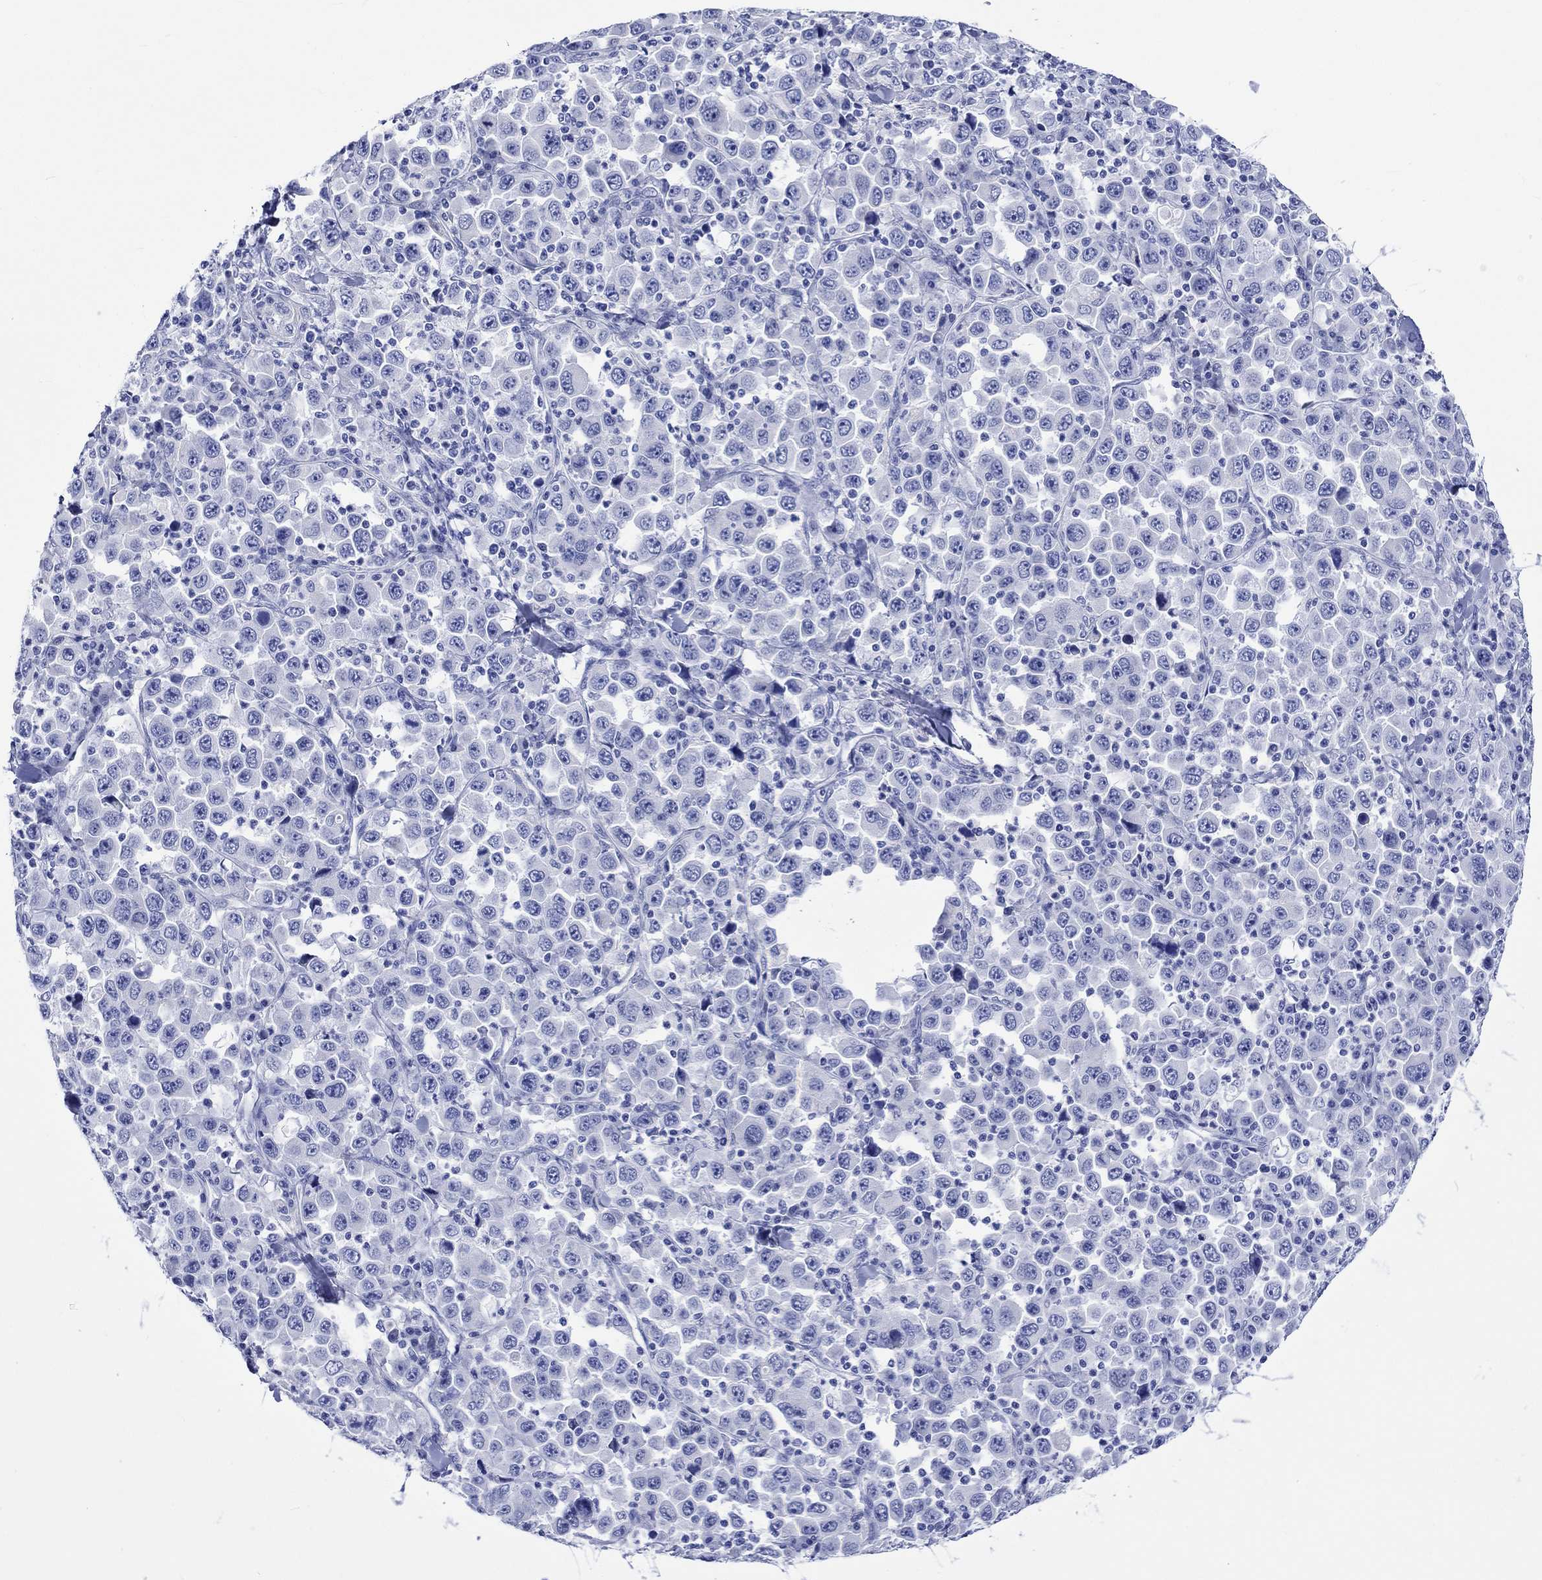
{"staining": {"intensity": "negative", "quantity": "none", "location": "none"}, "tissue": "stomach cancer", "cell_type": "Tumor cells", "image_type": "cancer", "snomed": [{"axis": "morphology", "description": "Normal tissue, NOS"}, {"axis": "morphology", "description": "Adenocarcinoma, NOS"}, {"axis": "topography", "description": "Stomach, upper"}, {"axis": "topography", "description": "Stomach"}], "caption": "Immunohistochemical staining of adenocarcinoma (stomach) displays no significant expression in tumor cells. (DAB immunohistochemistry visualized using brightfield microscopy, high magnification).", "gene": "HARBI1", "patient": {"sex": "male", "age": 59}}